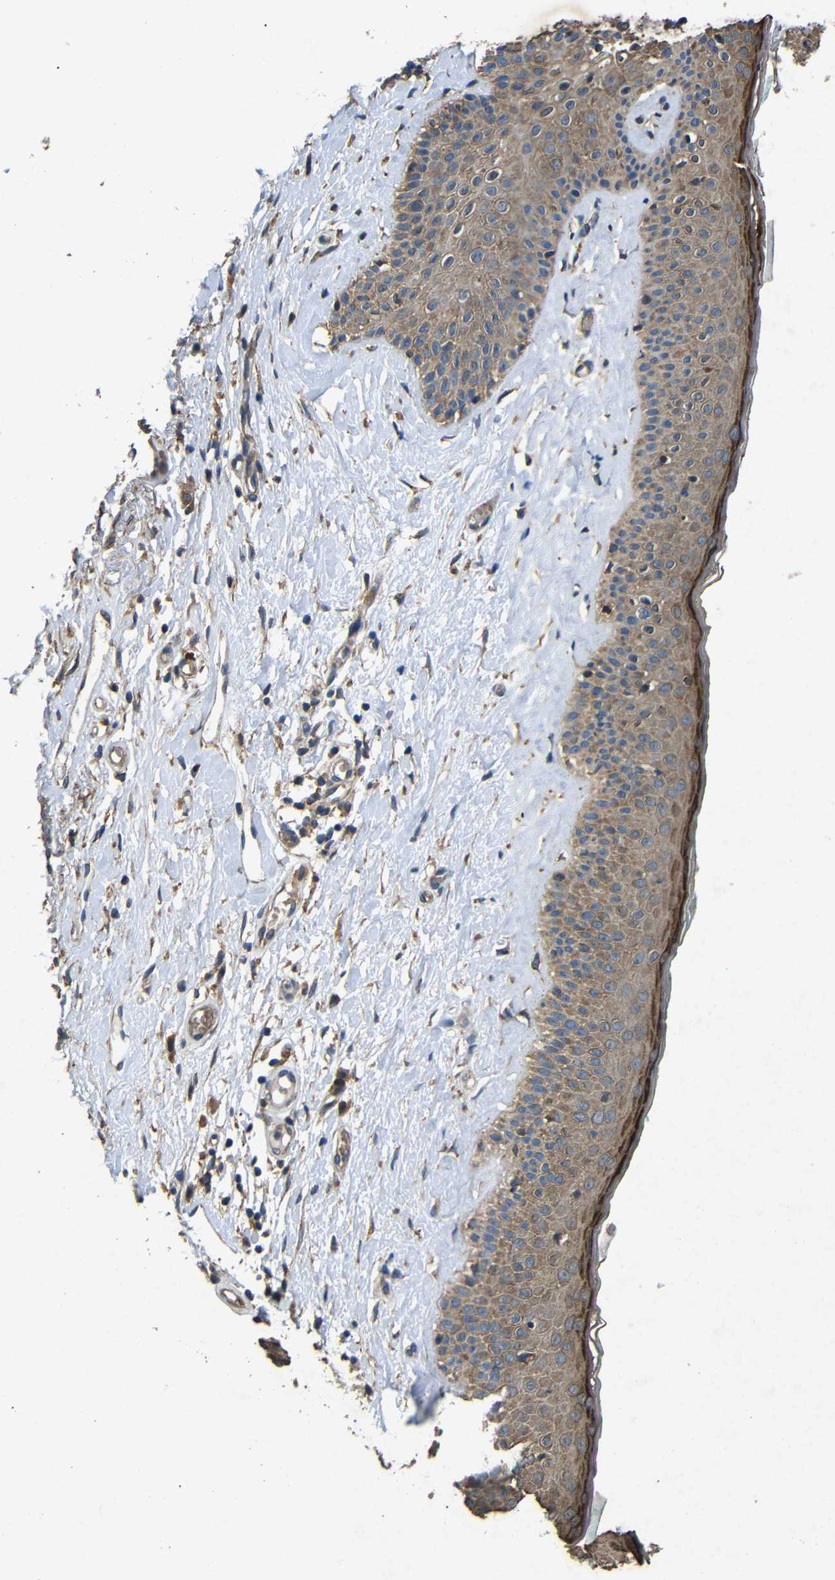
{"staining": {"intensity": "weak", "quantity": ">75%", "location": "cytoplasmic/membranous"}, "tissue": "skin cancer", "cell_type": "Tumor cells", "image_type": "cancer", "snomed": [{"axis": "morphology", "description": "Basal cell carcinoma"}, {"axis": "topography", "description": "Skin"}], "caption": "This histopathology image displays immunohistochemistry staining of human skin cancer, with low weak cytoplasmic/membranous positivity in about >75% of tumor cells.", "gene": "BNIP3", "patient": {"sex": "female", "age": 84}}